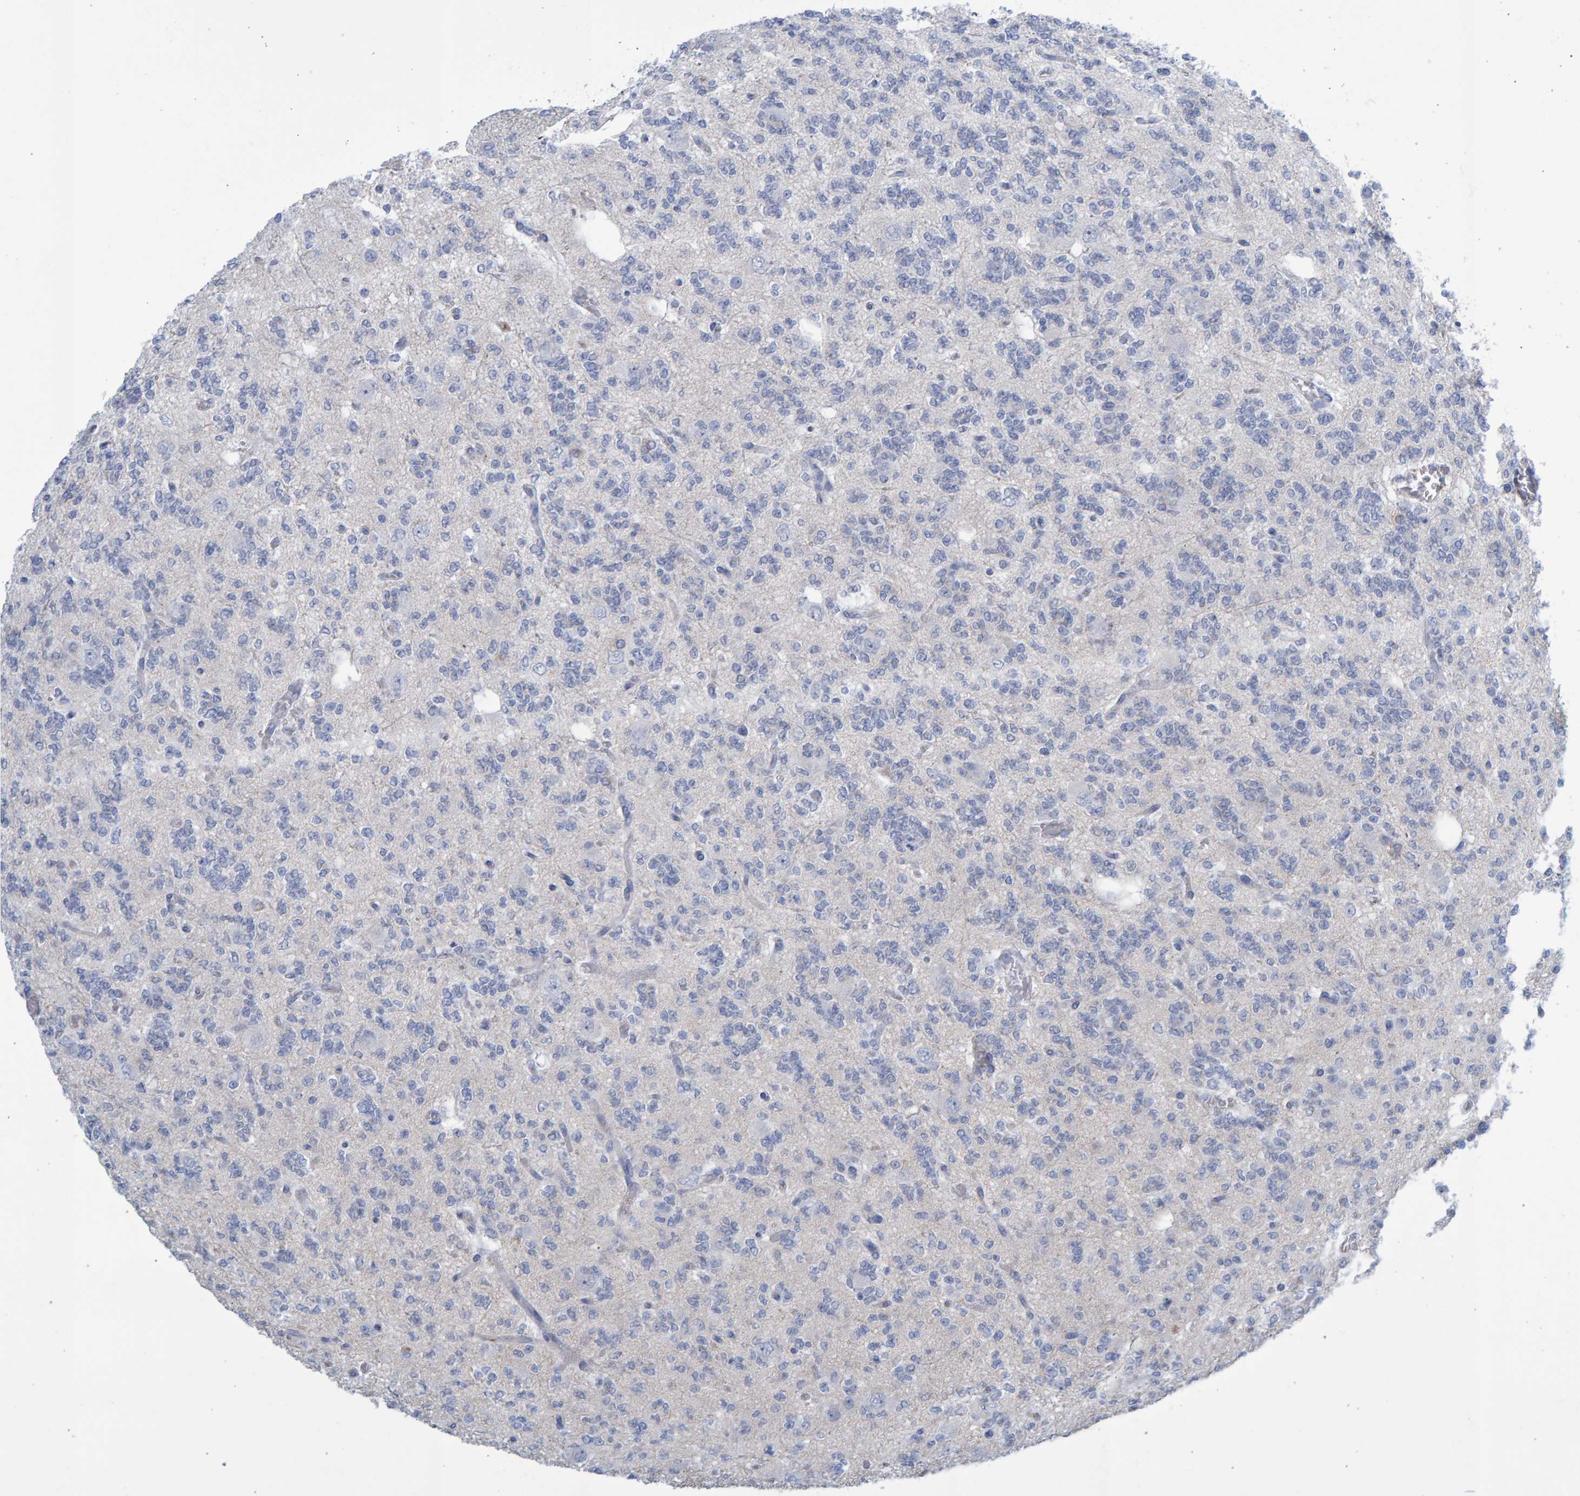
{"staining": {"intensity": "negative", "quantity": "none", "location": "none"}, "tissue": "glioma", "cell_type": "Tumor cells", "image_type": "cancer", "snomed": [{"axis": "morphology", "description": "Glioma, malignant, Low grade"}, {"axis": "topography", "description": "Brain"}], "caption": "Glioma was stained to show a protein in brown. There is no significant expression in tumor cells.", "gene": "SLC34A3", "patient": {"sex": "male", "age": 38}}